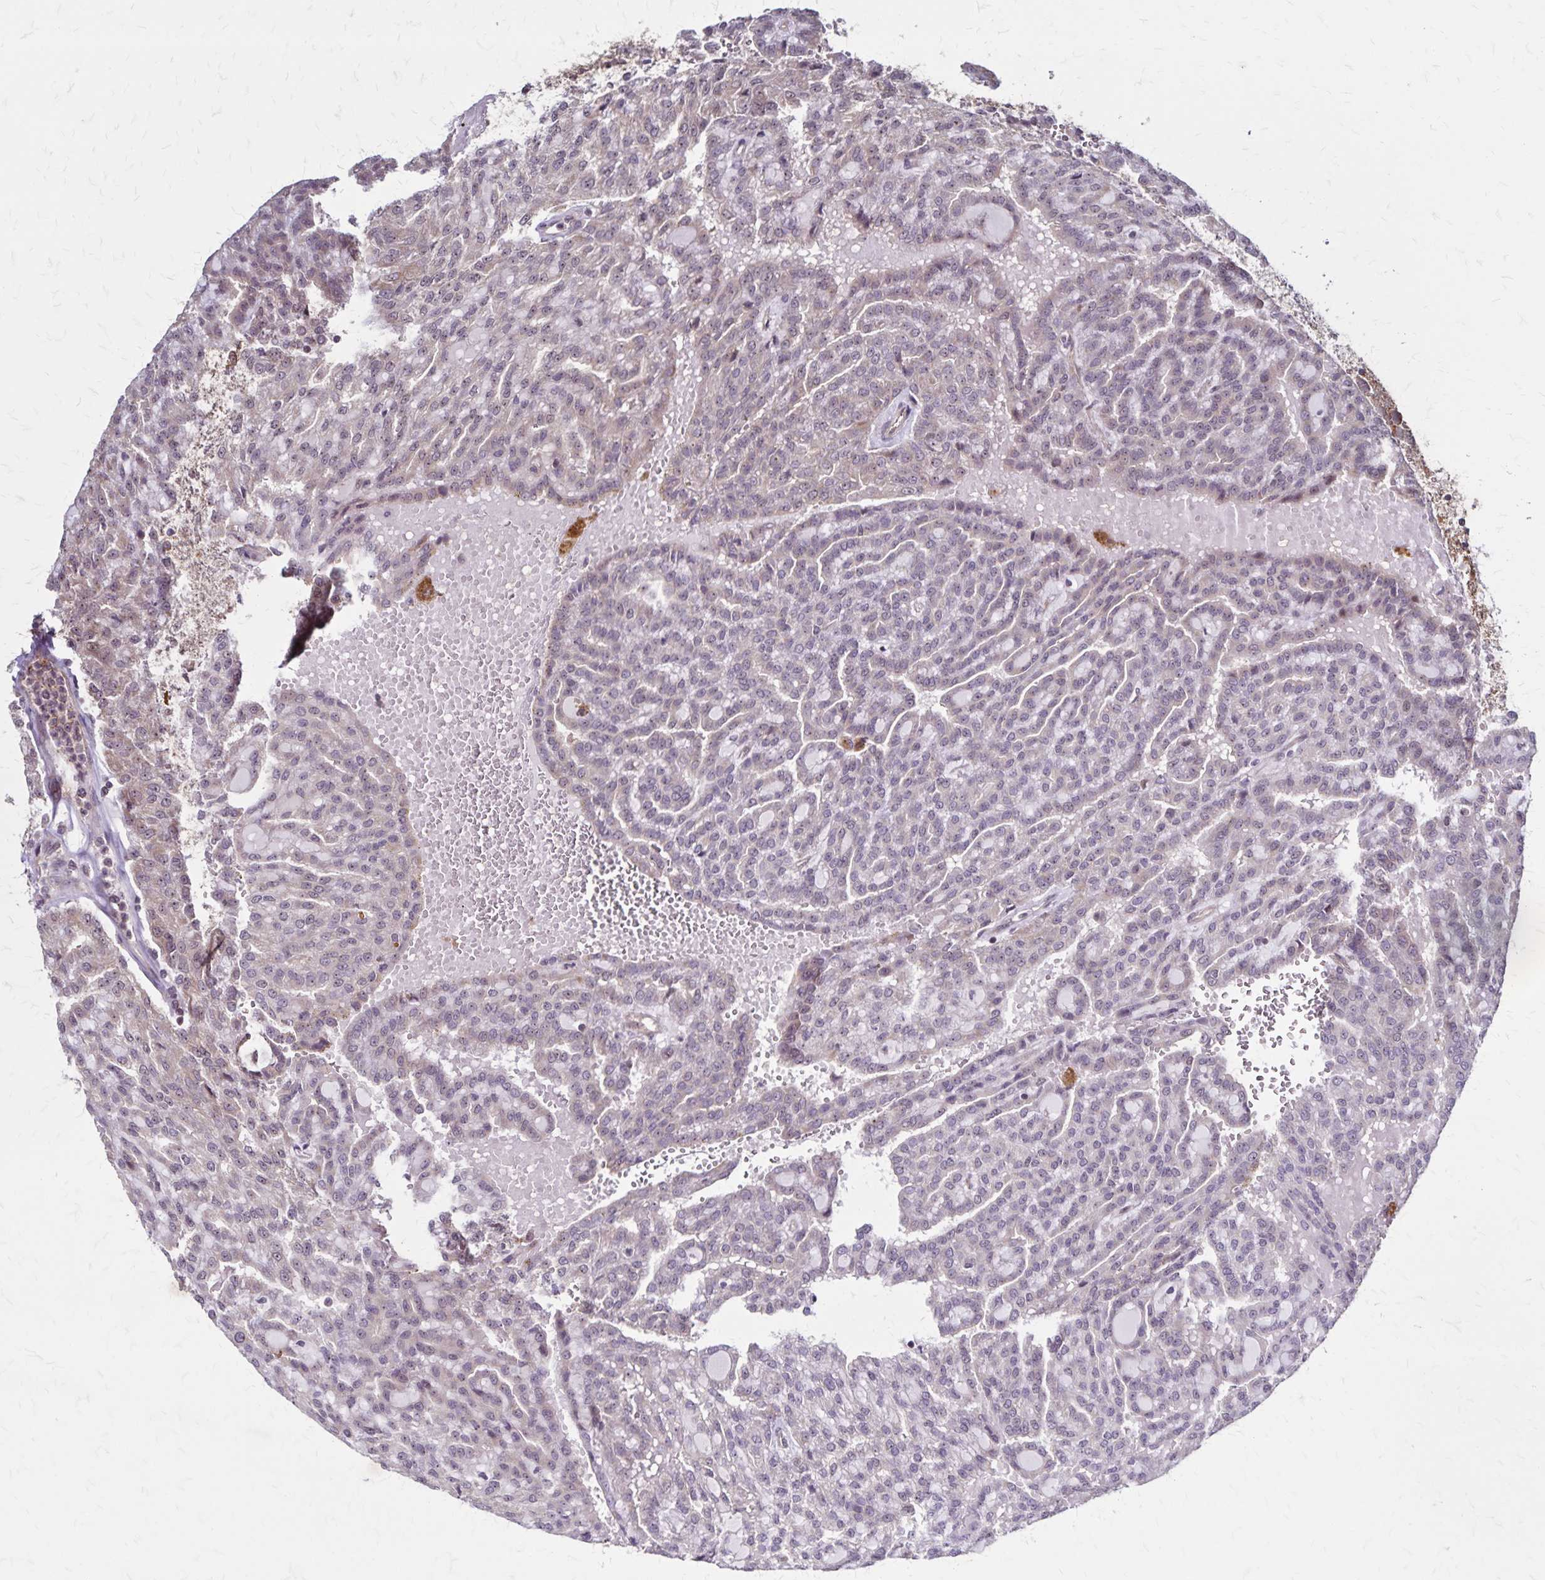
{"staining": {"intensity": "negative", "quantity": "none", "location": "none"}, "tissue": "renal cancer", "cell_type": "Tumor cells", "image_type": "cancer", "snomed": [{"axis": "morphology", "description": "Adenocarcinoma, NOS"}, {"axis": "topography", "description": "Kidney"}], "caption": "Tumor cells are negative for protein expression in human adenocarcinoma (renal).", "gene": "NFS1", "patient": {"sex": "male", "age": 63}}